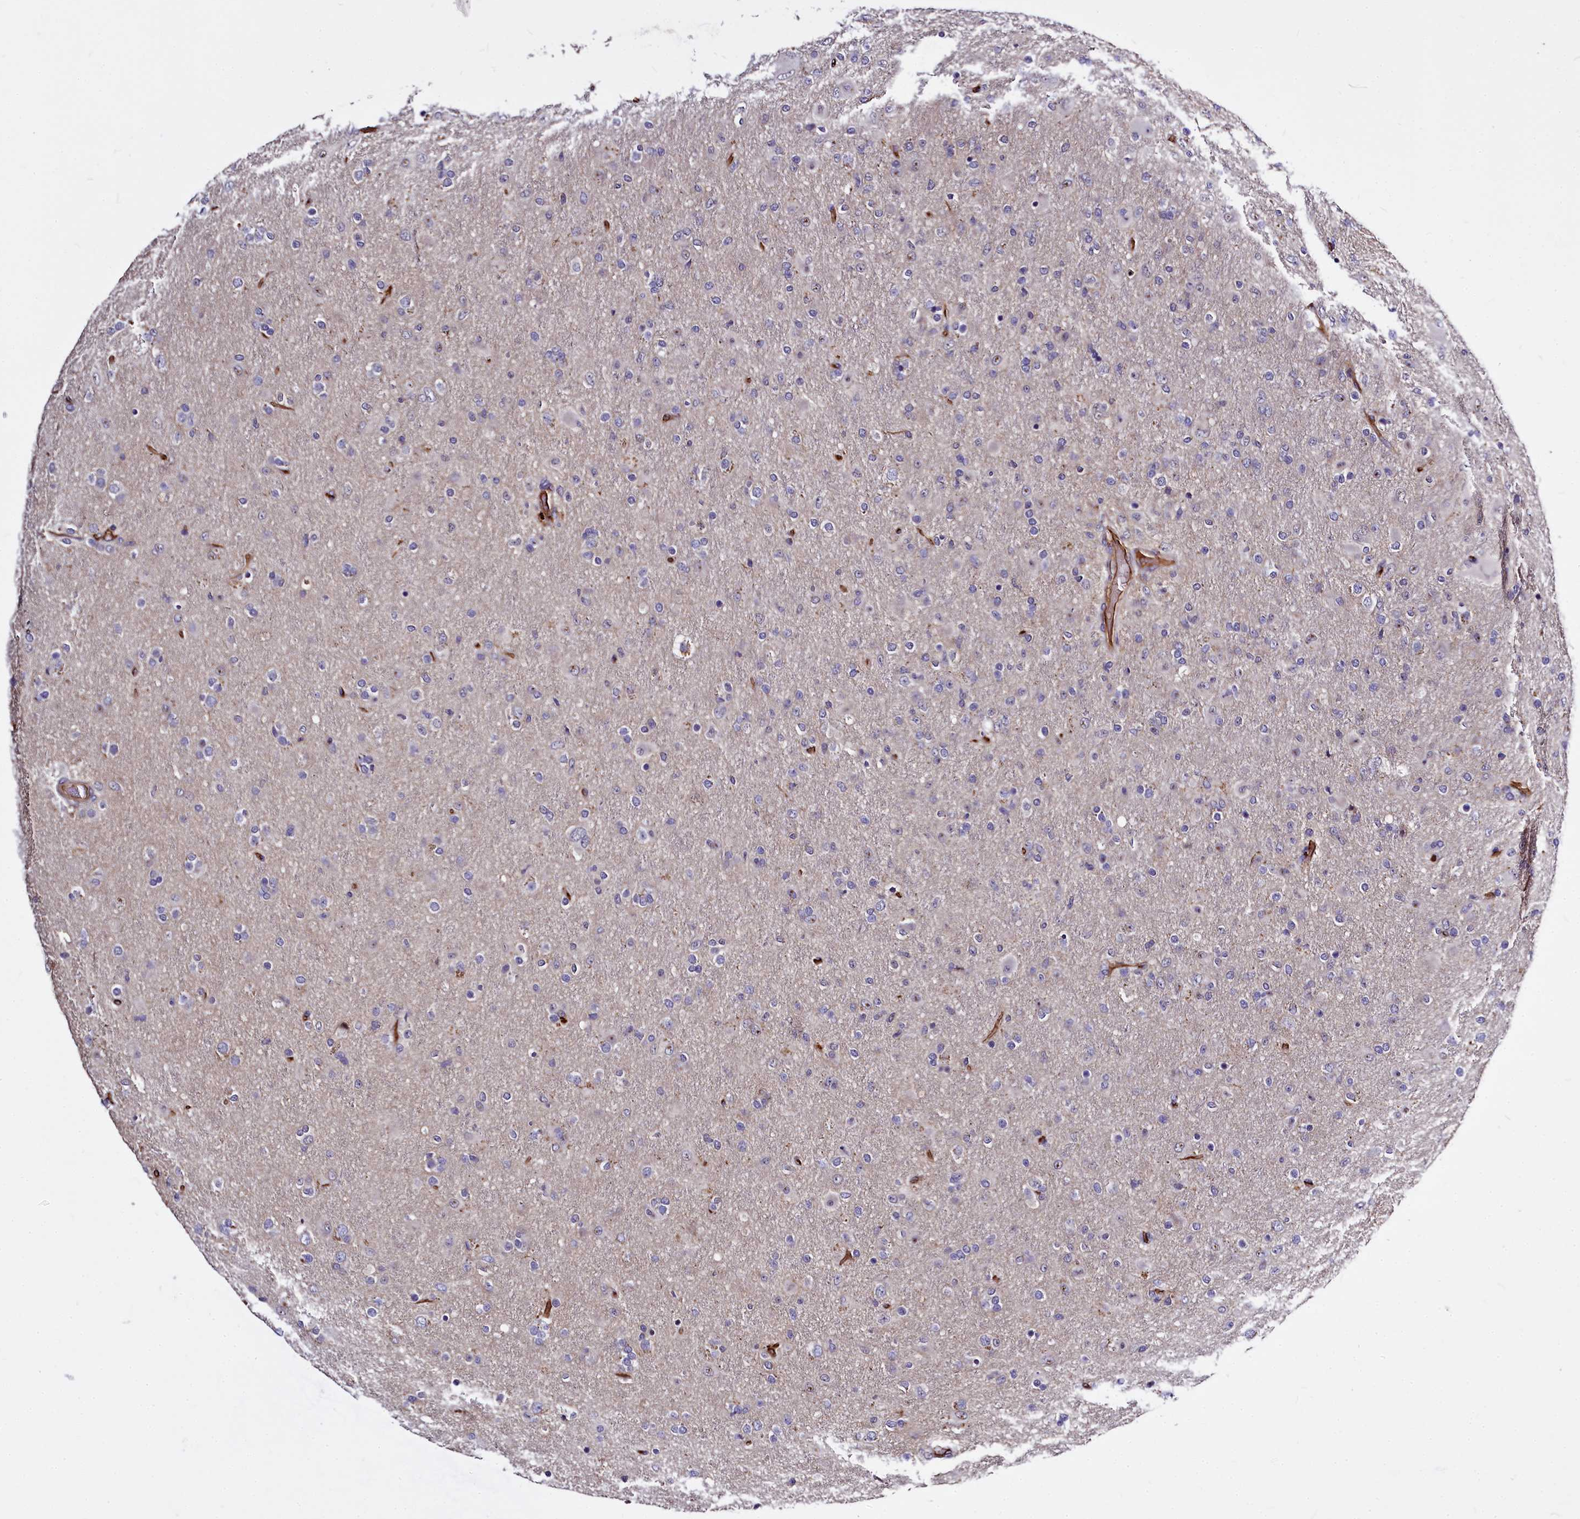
{"staining": {"intensity": "negative", "quantity": "none", "location": "none"}, "tissue": "glioma", "cell_type": "Tumor cells", "image_type": "cancer", "snomed": [{"axis": "morphology", "description": "Glioma, malignant, Low grade"}, {"axis": "topography", "description": "Brain"}], "caption": "Protein analysis of malignant glioma (low-grade) demonstrates no significant positivity in tumor cells.", "gene": "ATG101", "patient": {"sex": "male", "age": 65}}